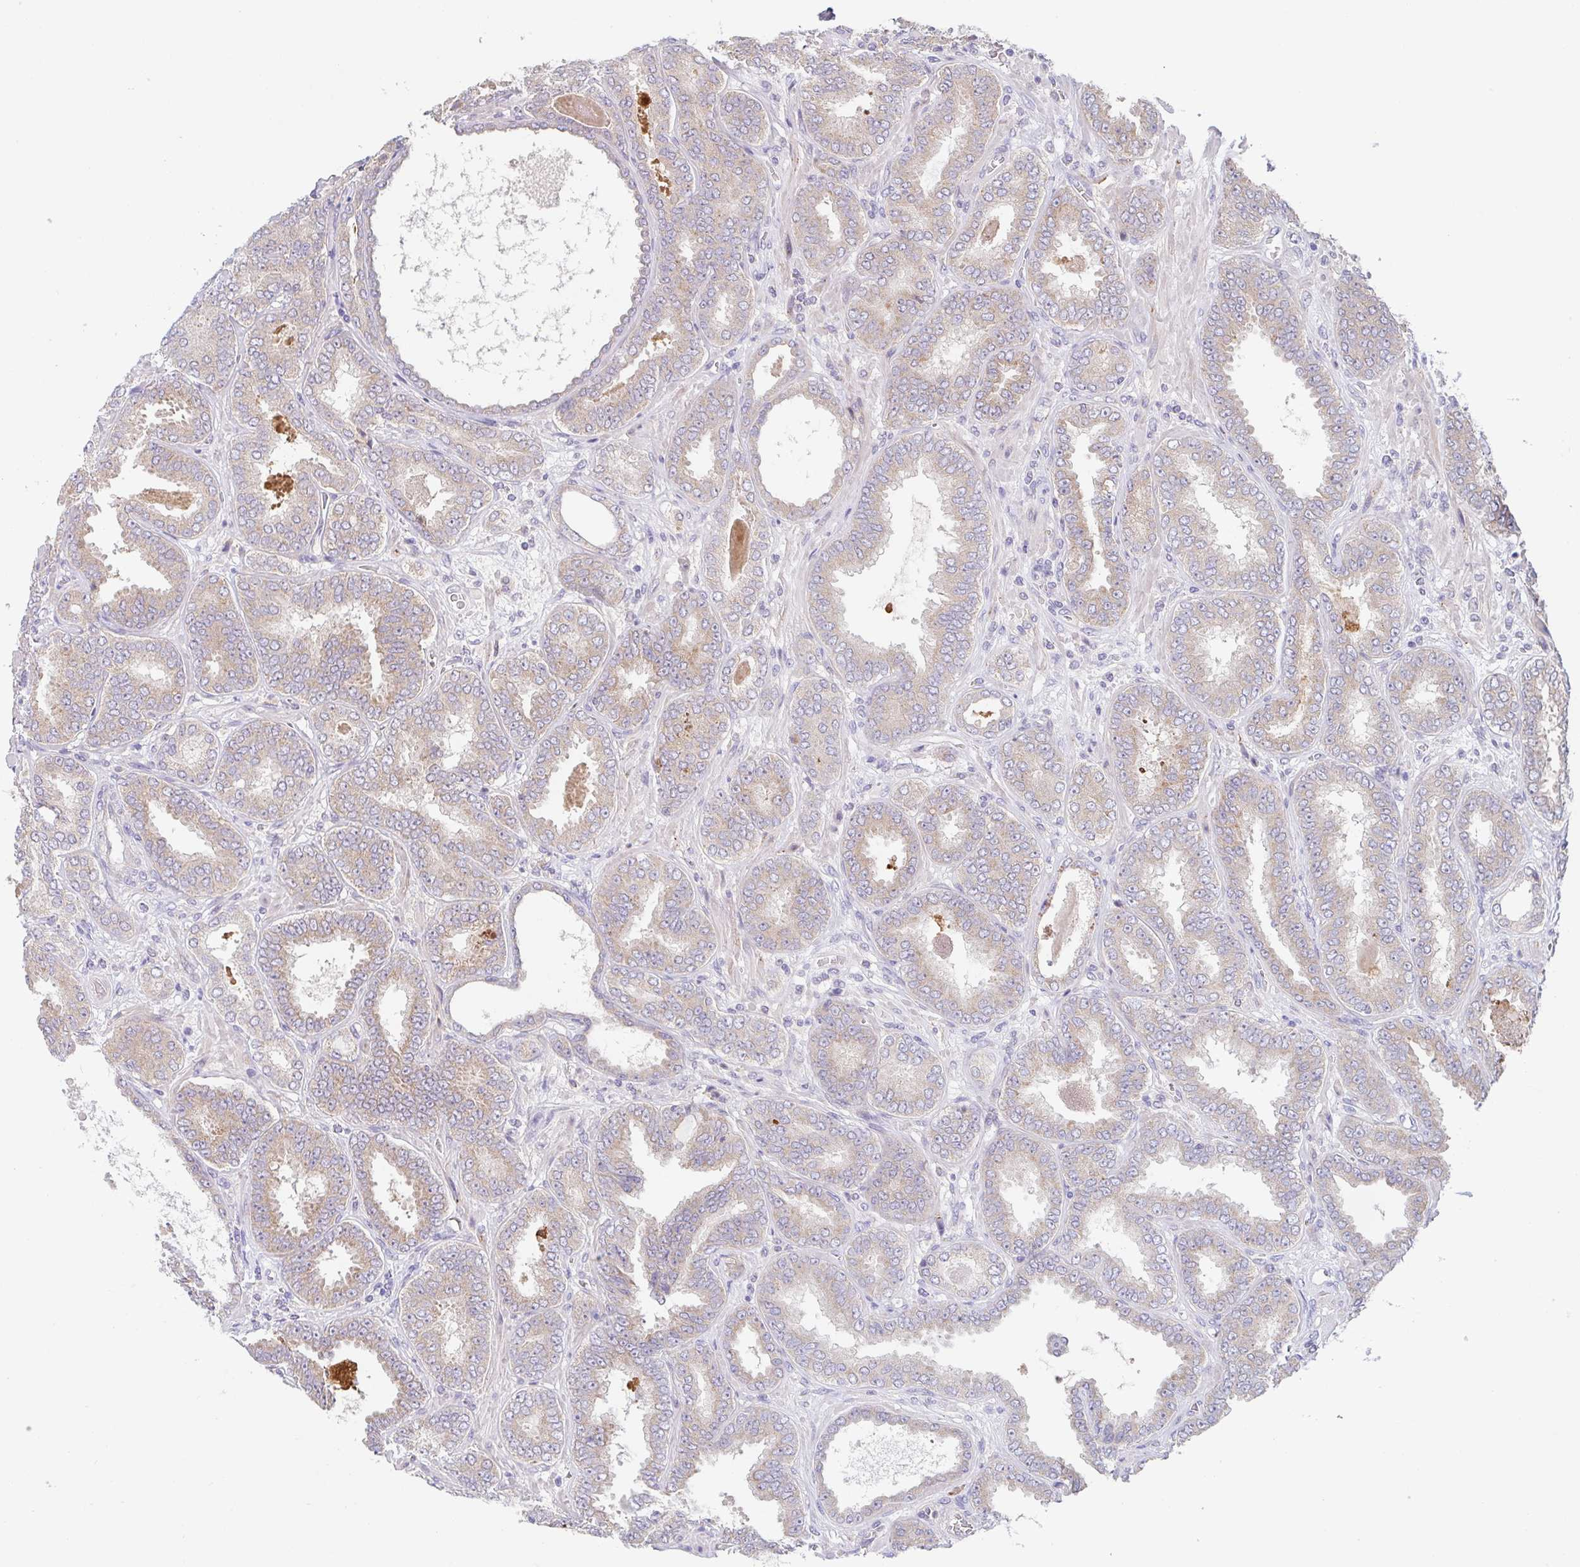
{"staining": {"intensity": "weak", "quantity": "25%-75%", "location": "cytoplasmic/membranous"}, "tissue": "prostate cancer", "cell_type": "Tumor cells", "image_type": "cancer", "snomed": [{"axis": "morphology", "description": "Adenocarcinoma, High grade"}, {"axis": "topography", "description": "Prostate"}], "caption": "A micrograph showing weak cytoplasmic/membranous positivity in approximately 25%-75% of tumor cells in high-grade adenocarcinoma (prostate), as visualized by brown immunohistochemical staining.", "gene": "TSPAN31", "patient": {"sex": "male", "age": 72}}